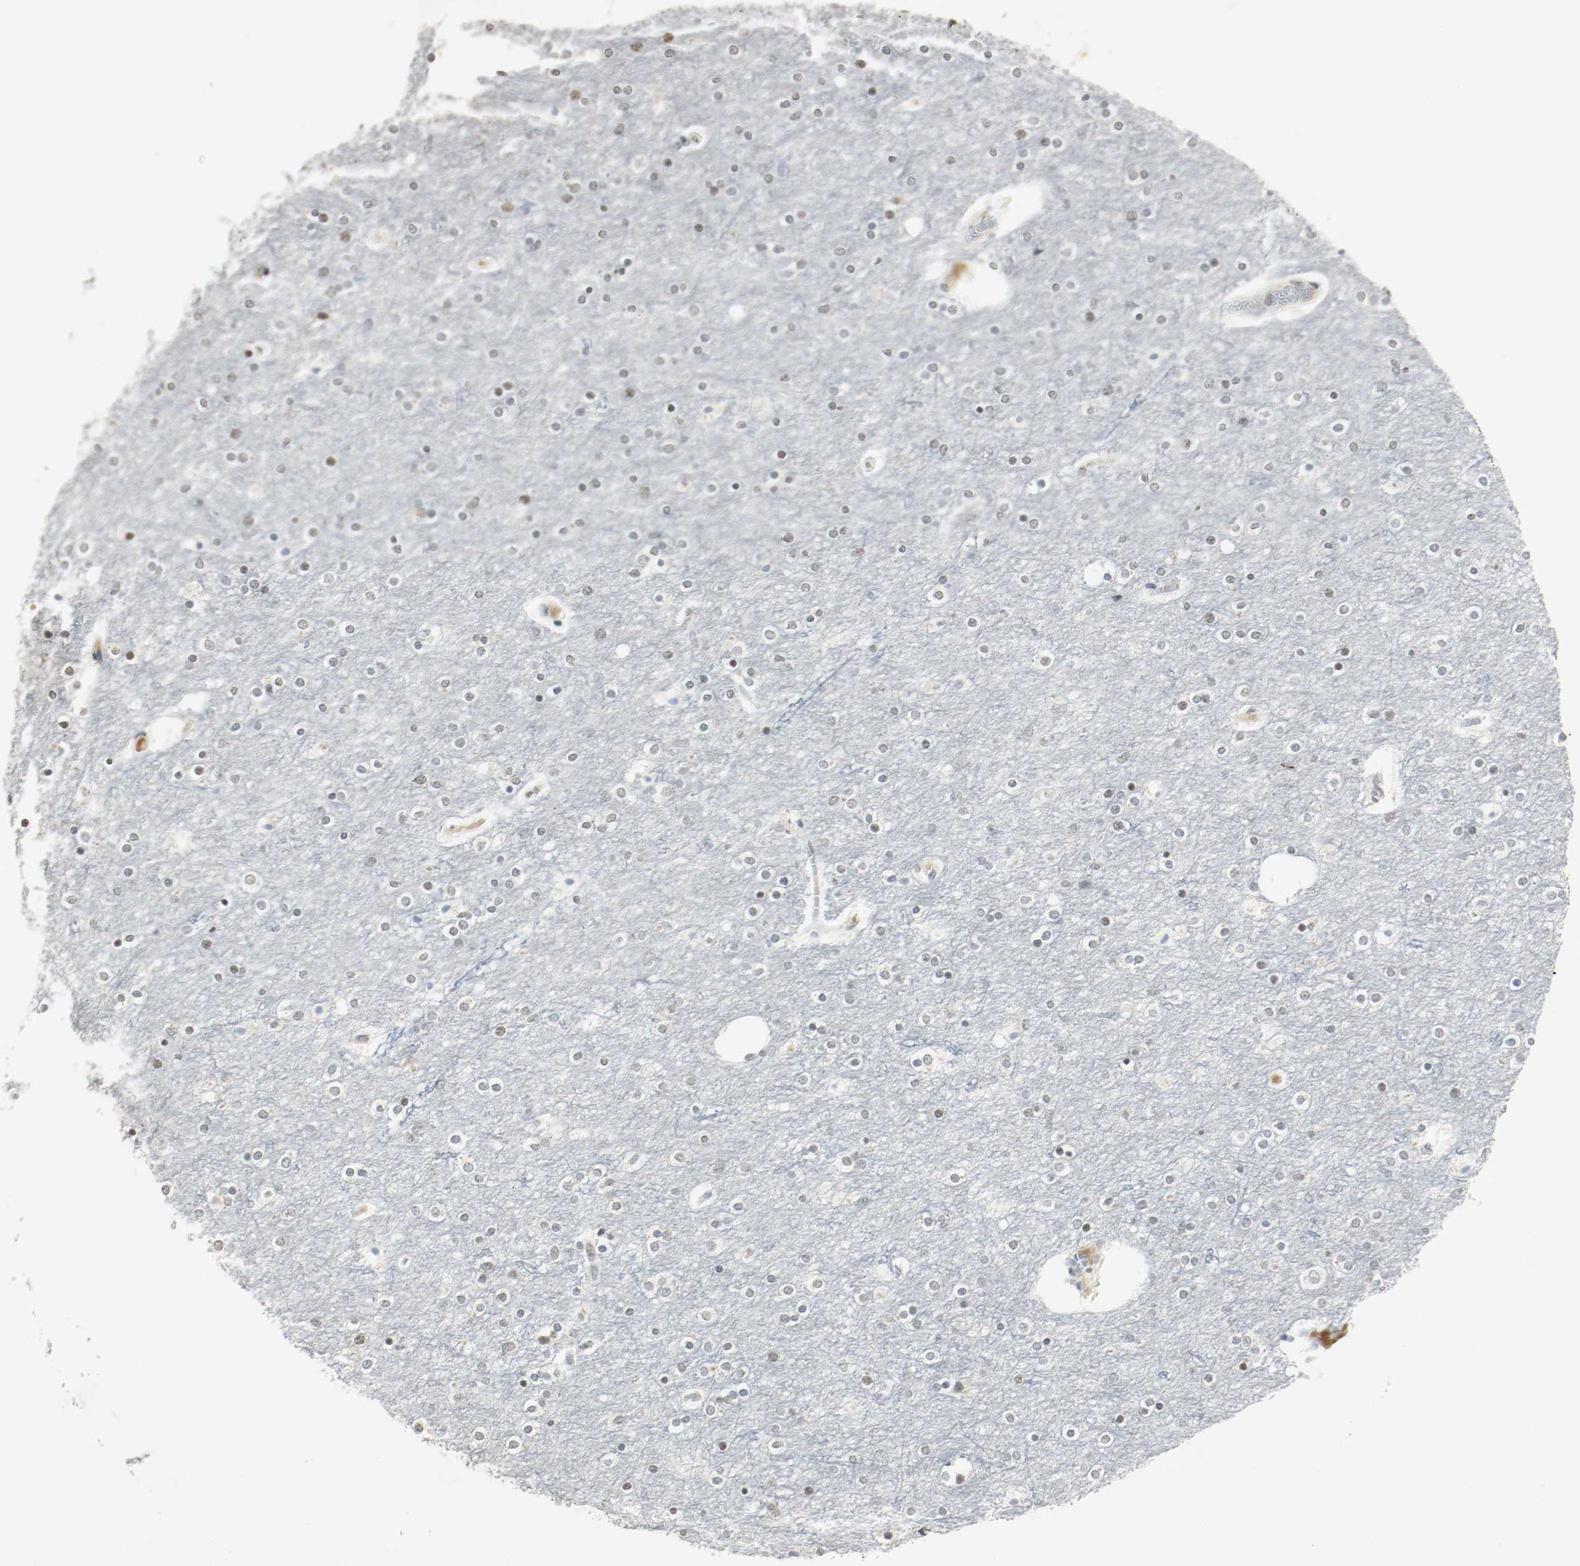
{"staining": {"intensity": "negative", "quantity": "none", "location": "none"}, "tissue": "cerebral cortex", "cell_type": "Endothelial cells", "image_type": "normal", "snomed": [{"axis": "morphology", "description": "Normal tissue, NOS"}, {"axis": "topography", "description": "Cerebral cortex"}], "caption": "Immunohistochemistry histopathology image of benign cerebral cortex: human cerebral cortex stained with DAB exhibits no significant protein expression in endothelial cells.", "gene": "DNMT1", "patient": {"sex": "female", "age": 54}}